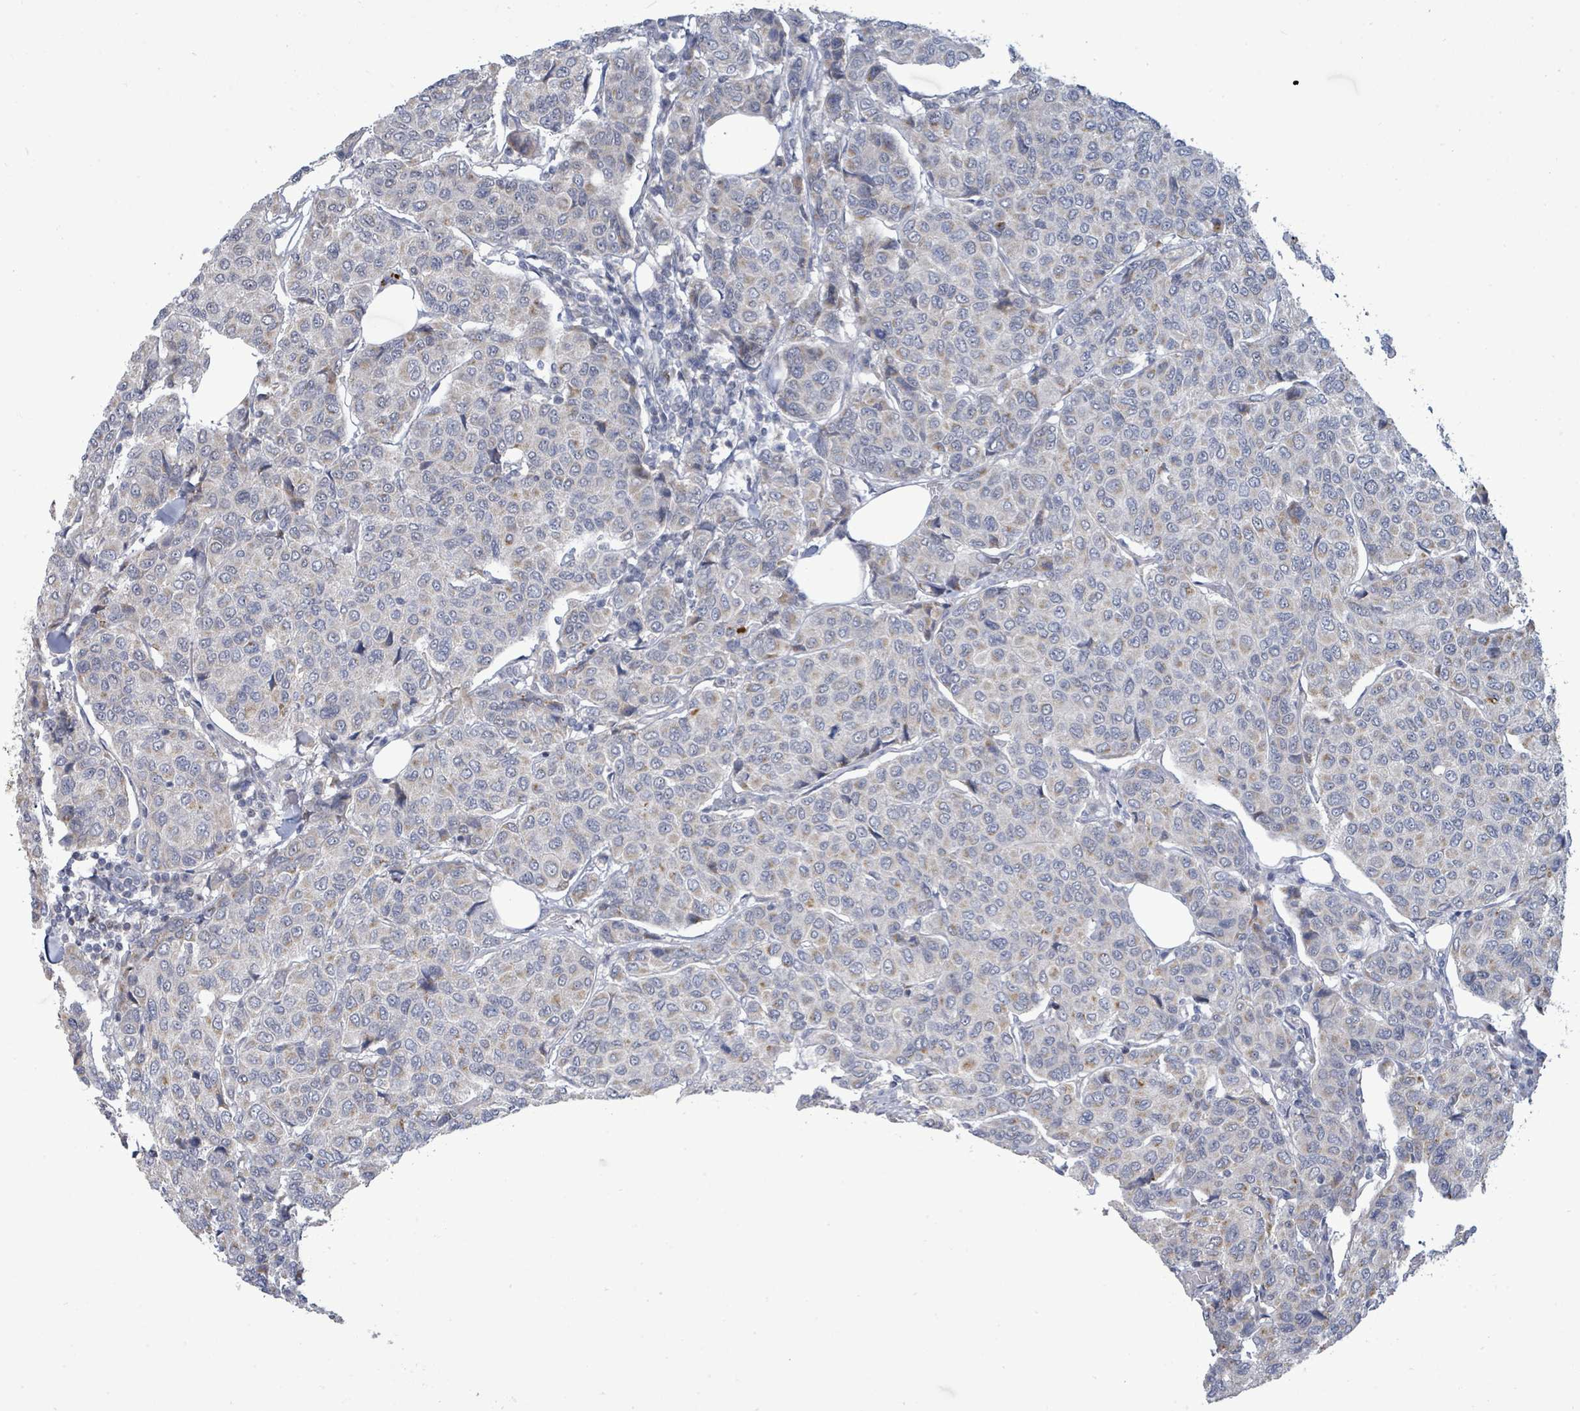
{"staining": {"intensity": "weak", "quantity": "25%-75%", "location": "cytoplasmic/membranous"}, "tissue": "breast cancer", "cell_type": "Tumor cells", "image_type": "cancer", "snomed": [{"axis": "morphology", "description": "Duct carcinoma"}, {"axis": "topography", "description": "Breast"}], "caption": "Human breast cancer stained with a brown dye exhibits weak cytoplasmic/membranous positive positivity in about 25%-75% of tumor cells.", "gene": "ZFPM1", "patient": {"sex": "female", "age": 55}}